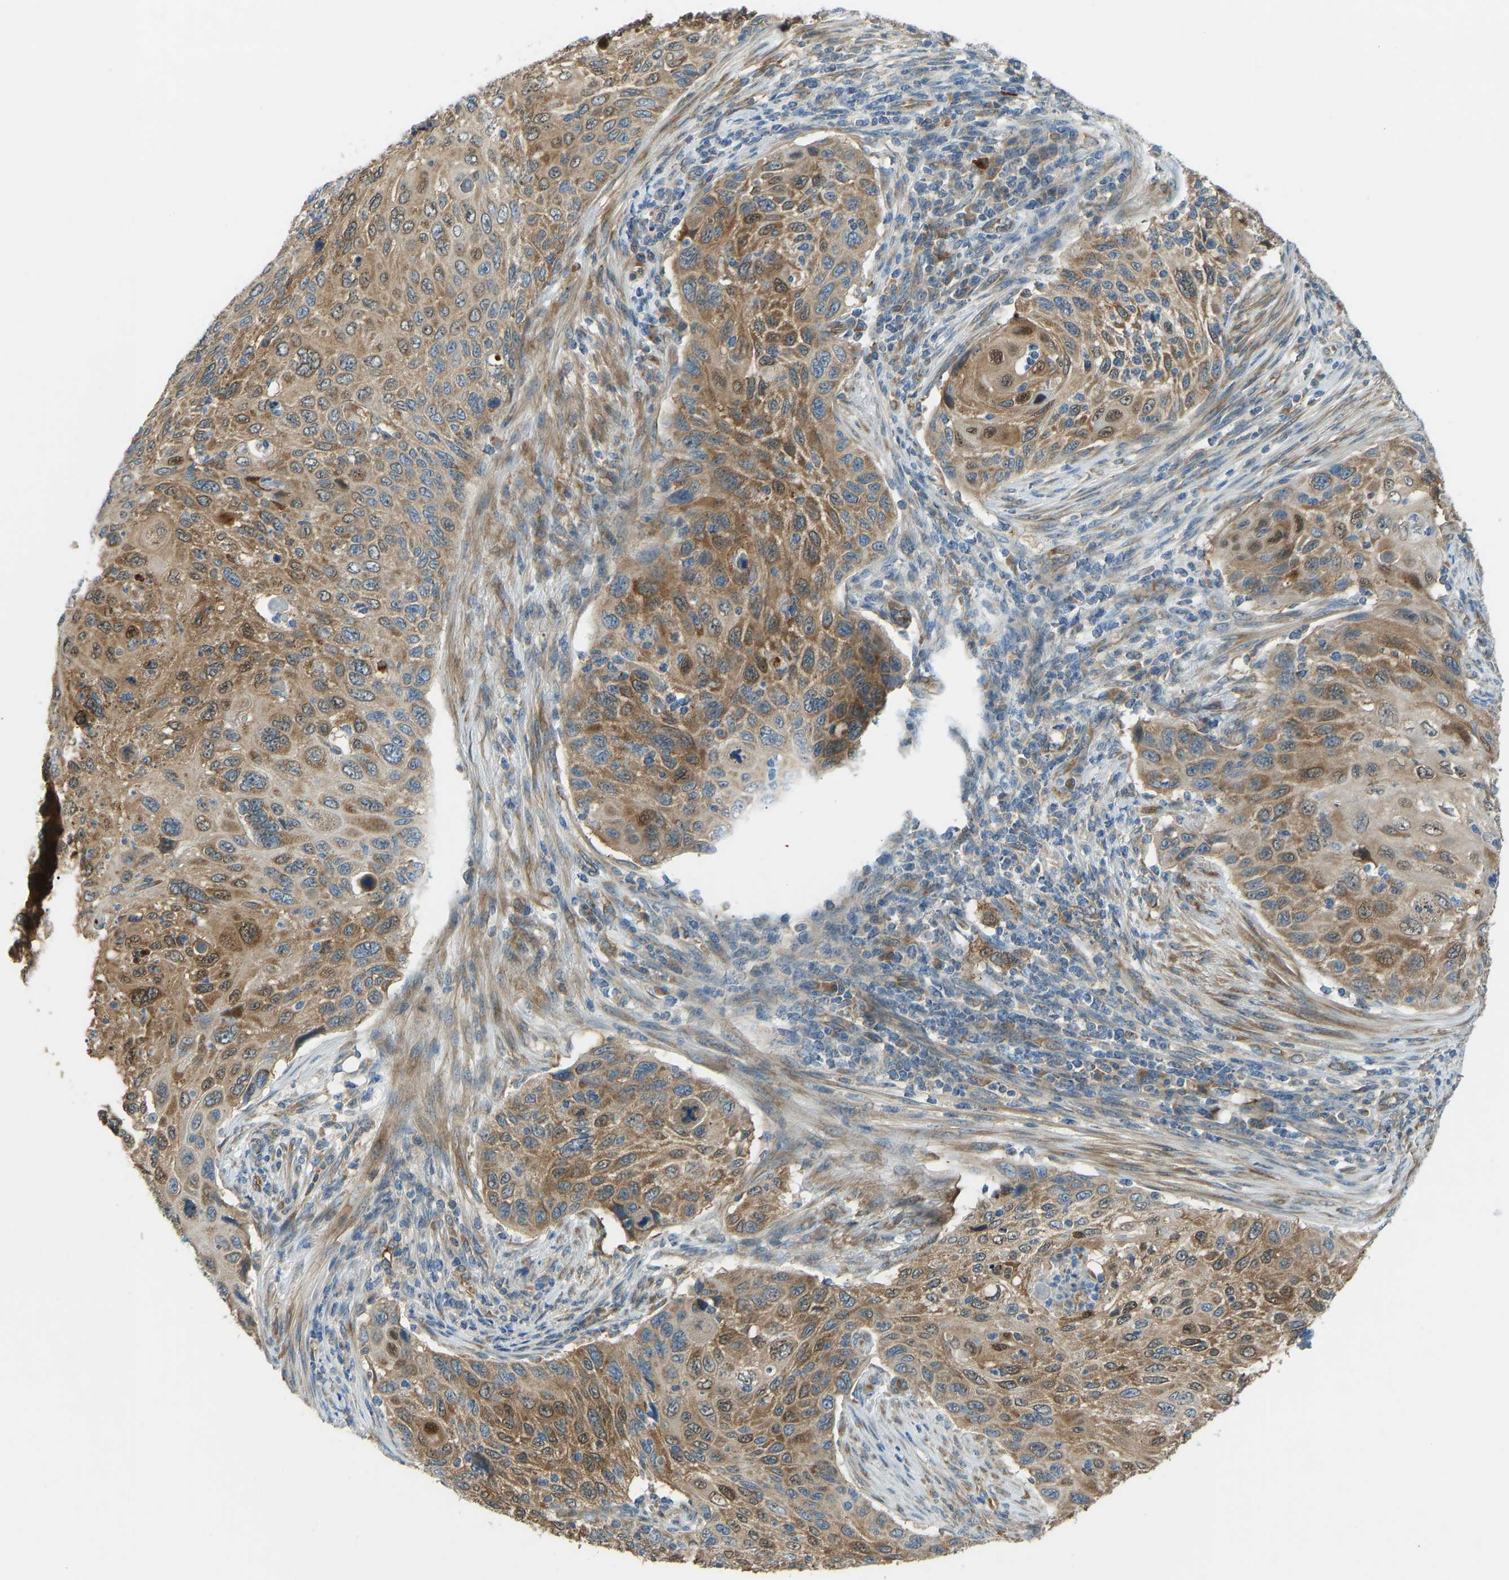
{"staining": {"intensity": "moderate", "quantity": ">75%", "location": "cytoplasmic/membranous,nuclear"}, "tissue": "cervical cancer", "cell_type": "Tumor cells", "image_type": "cancer", "snomed": [{"axis": "morphology", "description": "Squamous cell carcinoma, NOS"}, {"axis": "topography", "description": "Cervix"}], "caption": "Cervical cancer (squamous cell carcinoma) stained with DAB immunohistochemistry exhibits medium levels of moderate cytoplasmic/membranous and nuclear expression in about >75% of tumor cells.", "gene": "STAU2", "patient": {"sex": "female", "age": 70}}